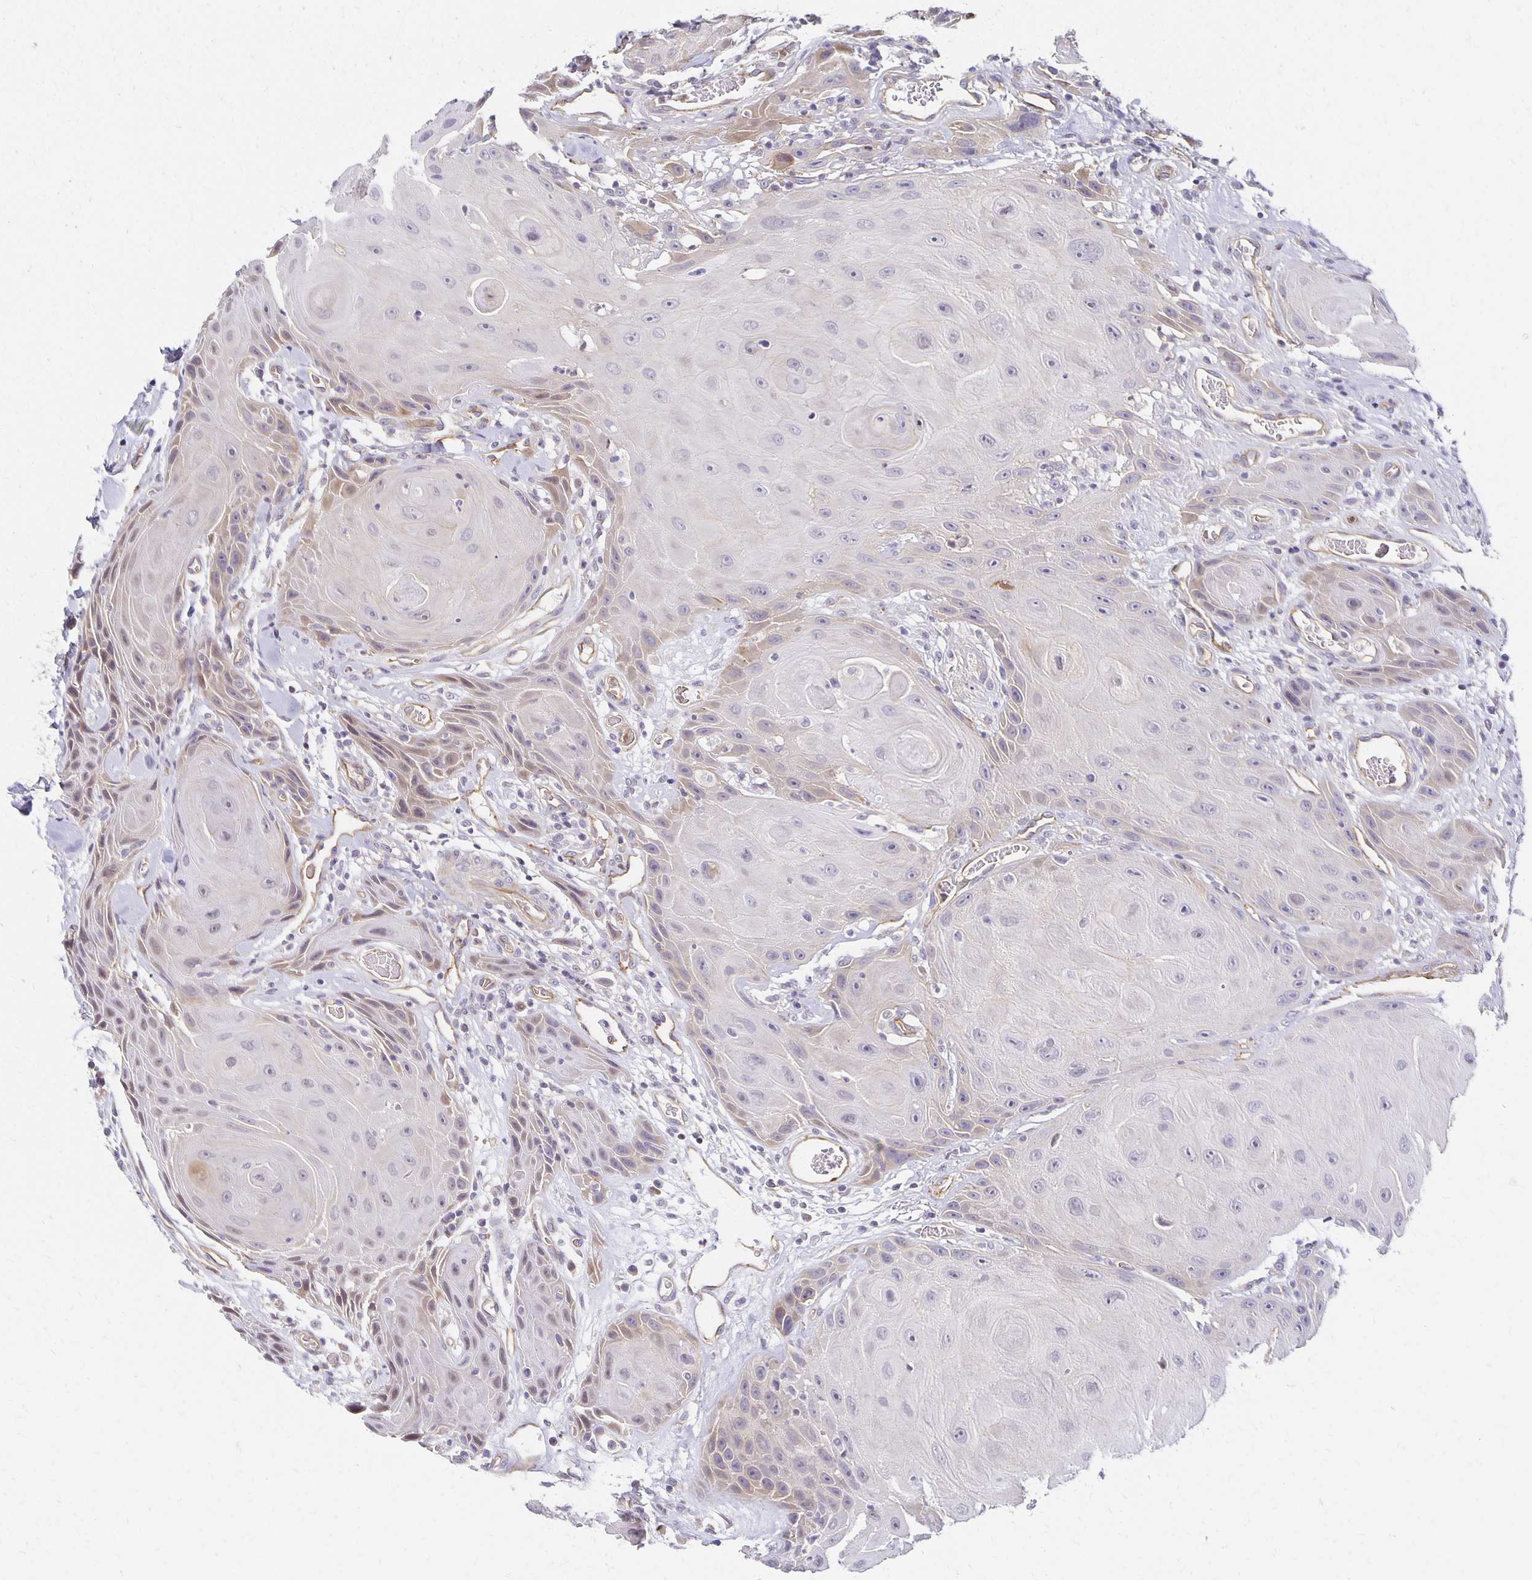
{"staining": {"intensity": "weak", "quantity": "<25%", "location": "cytoplasmic/membranous"}, "tissue": "head and neck cancer", "cell_type": "Tumor cells", "image_type": "cancer", "snomed": [{"axis": "morphology", "description": "Squamous cell carcinoma, NOS"}, {"axis": "topography", "description": "Oral tissue"}, {"axis": "topography", "description": "Head-Neck"}], "caption": "Immunohistochemistry photomicrograph of squamous cell carcinoma (head and neck) stained for a protein (brown), which exhibits no staining in tumor cells.", "gene": "SORL1", "patient": {"sex": "male", "age": 49}}